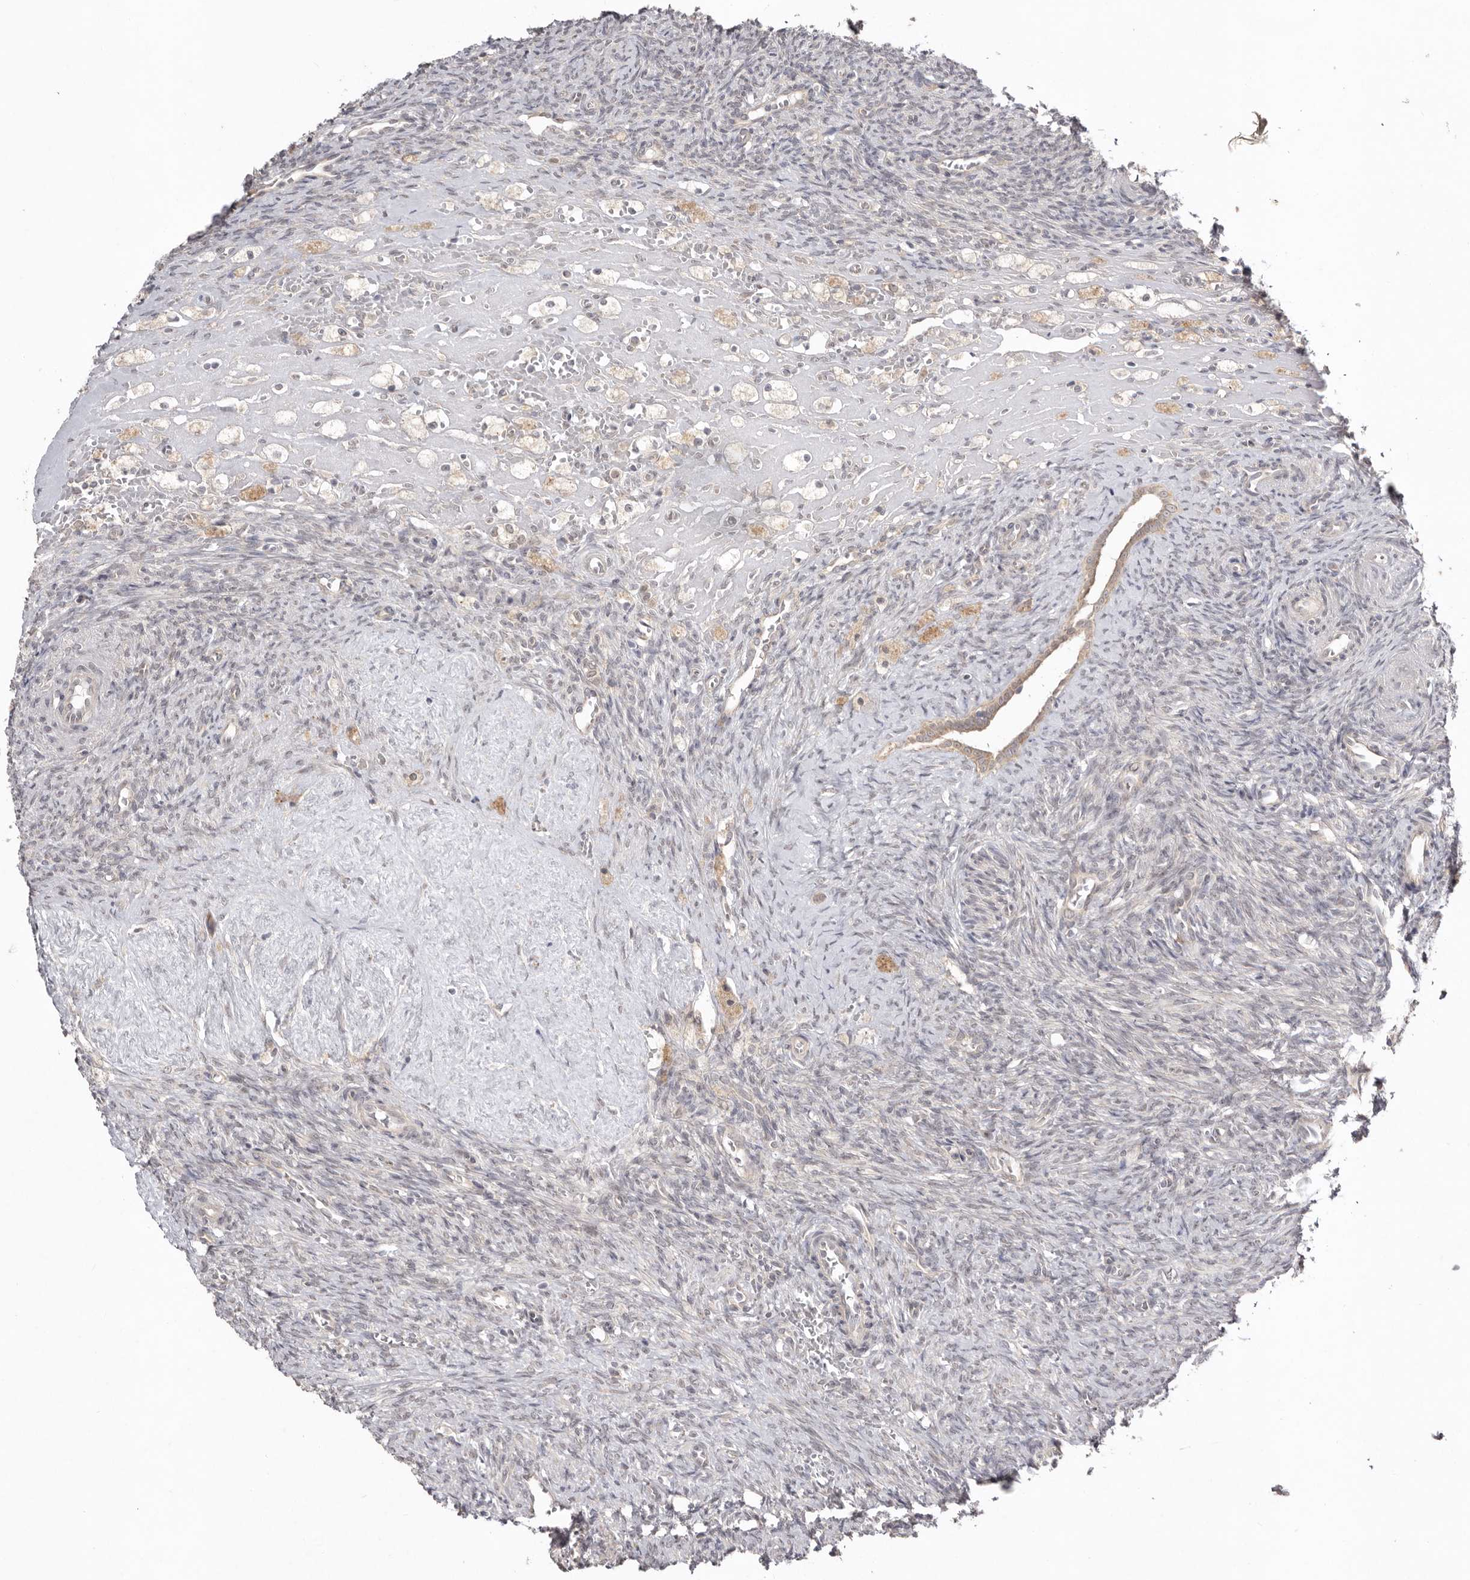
{"staining": {"intensity": "moderate", "quantity": ">75%", "location": "cytoplasmic/membranous"}, "tissue": "ovary", "cell_type": "Follicle cells", "image_type": "normal", "snomed": [{"axis": "morphology", "description": "Normal tissue, NOS"}, {"axis": "topography", "description": "Ovary"}], "caption": "About >75% of follicle cells in normal ovary show moderate cytoplasmic/membranous protein expression as visualized by brown immunohistochemical staining.", "gene": "NSUN4", "patient": {"sex": "female", "age": 41}}